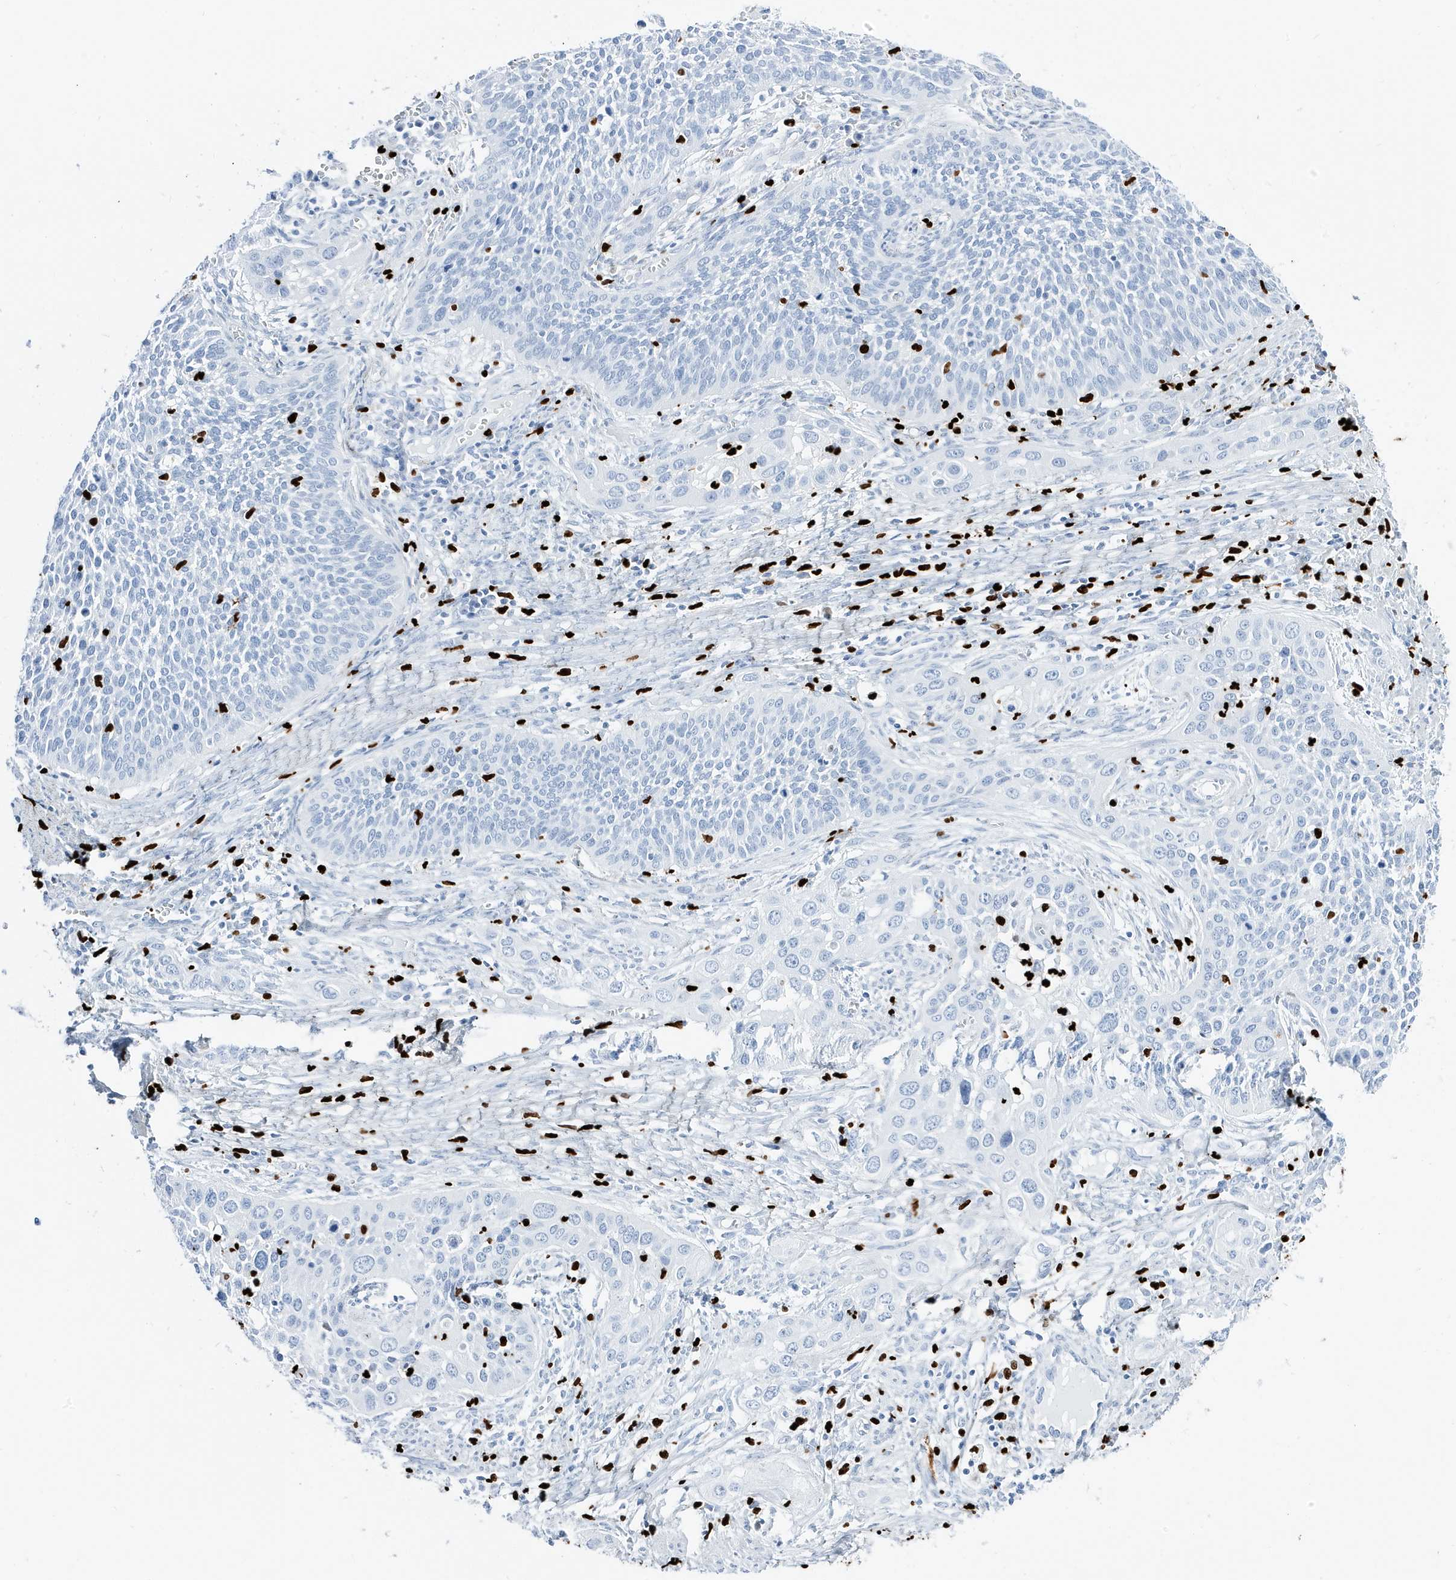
{"staining": {"intensity": "negative", "quantity": "none", "location": "none"}, "tissue": "cervical cancer", "cell_type": "Tumor cells", "image_type": "cancer", "snomed": [{"axis": "morphology", "description": "Squamous cell carcinoma, NOS"}, {"axis": "topography", "description": "Cervix"}], "caption": "Immunohistochemical staining of human cervical cancer (squamous cell carcinoma) demonstrates no significant staining in tumor cells. (DAB IHC with hematoxylin counter stain).", "gene": "MNDA", "patient": {"sex": "female", "age": 34}}